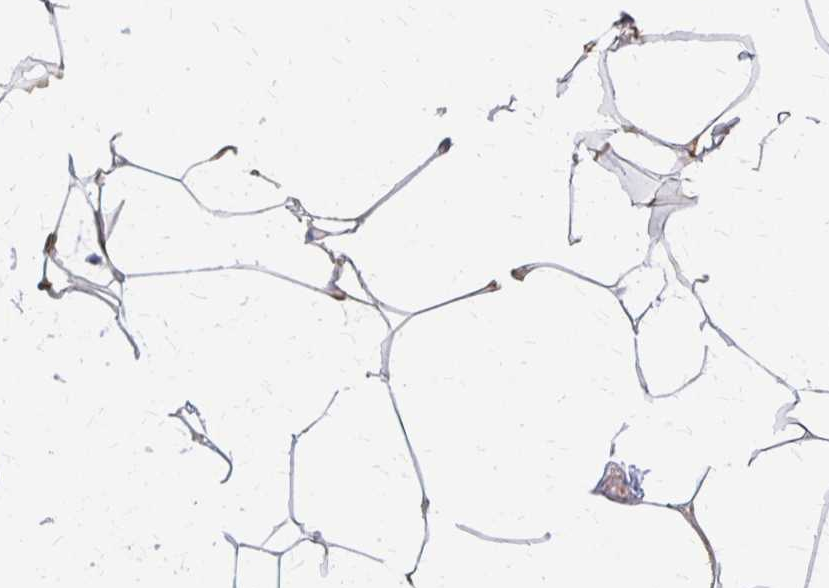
{"staining": {"intensity": "weak", "quantity": ">75%", "location": "cytoplasmic/membranous"}, "tissue": "adipose tissue", "cell_type": "Adipocytes", "image_type": "normal", "snomed": [{"axis": "morphology", "description": "Normal tissue, NOS"}, {"axis": "topography", "description": "Skin"}, {"axis": "topography", "description": "Peripheral nerve tissue"}], "caption": "Protein staining exhibits weak cytoplasmic/membranous positivity in approximately >75% of adipocytes in normal adipose tissue. (Stains: DAB (3,3'-diaminobenzidine) in brown, nuclei in blue, Microscopy: brightfield microscopy at high magnification).", "gene": "IFI44L", "patient": {"sex": "female", "age": 45}}